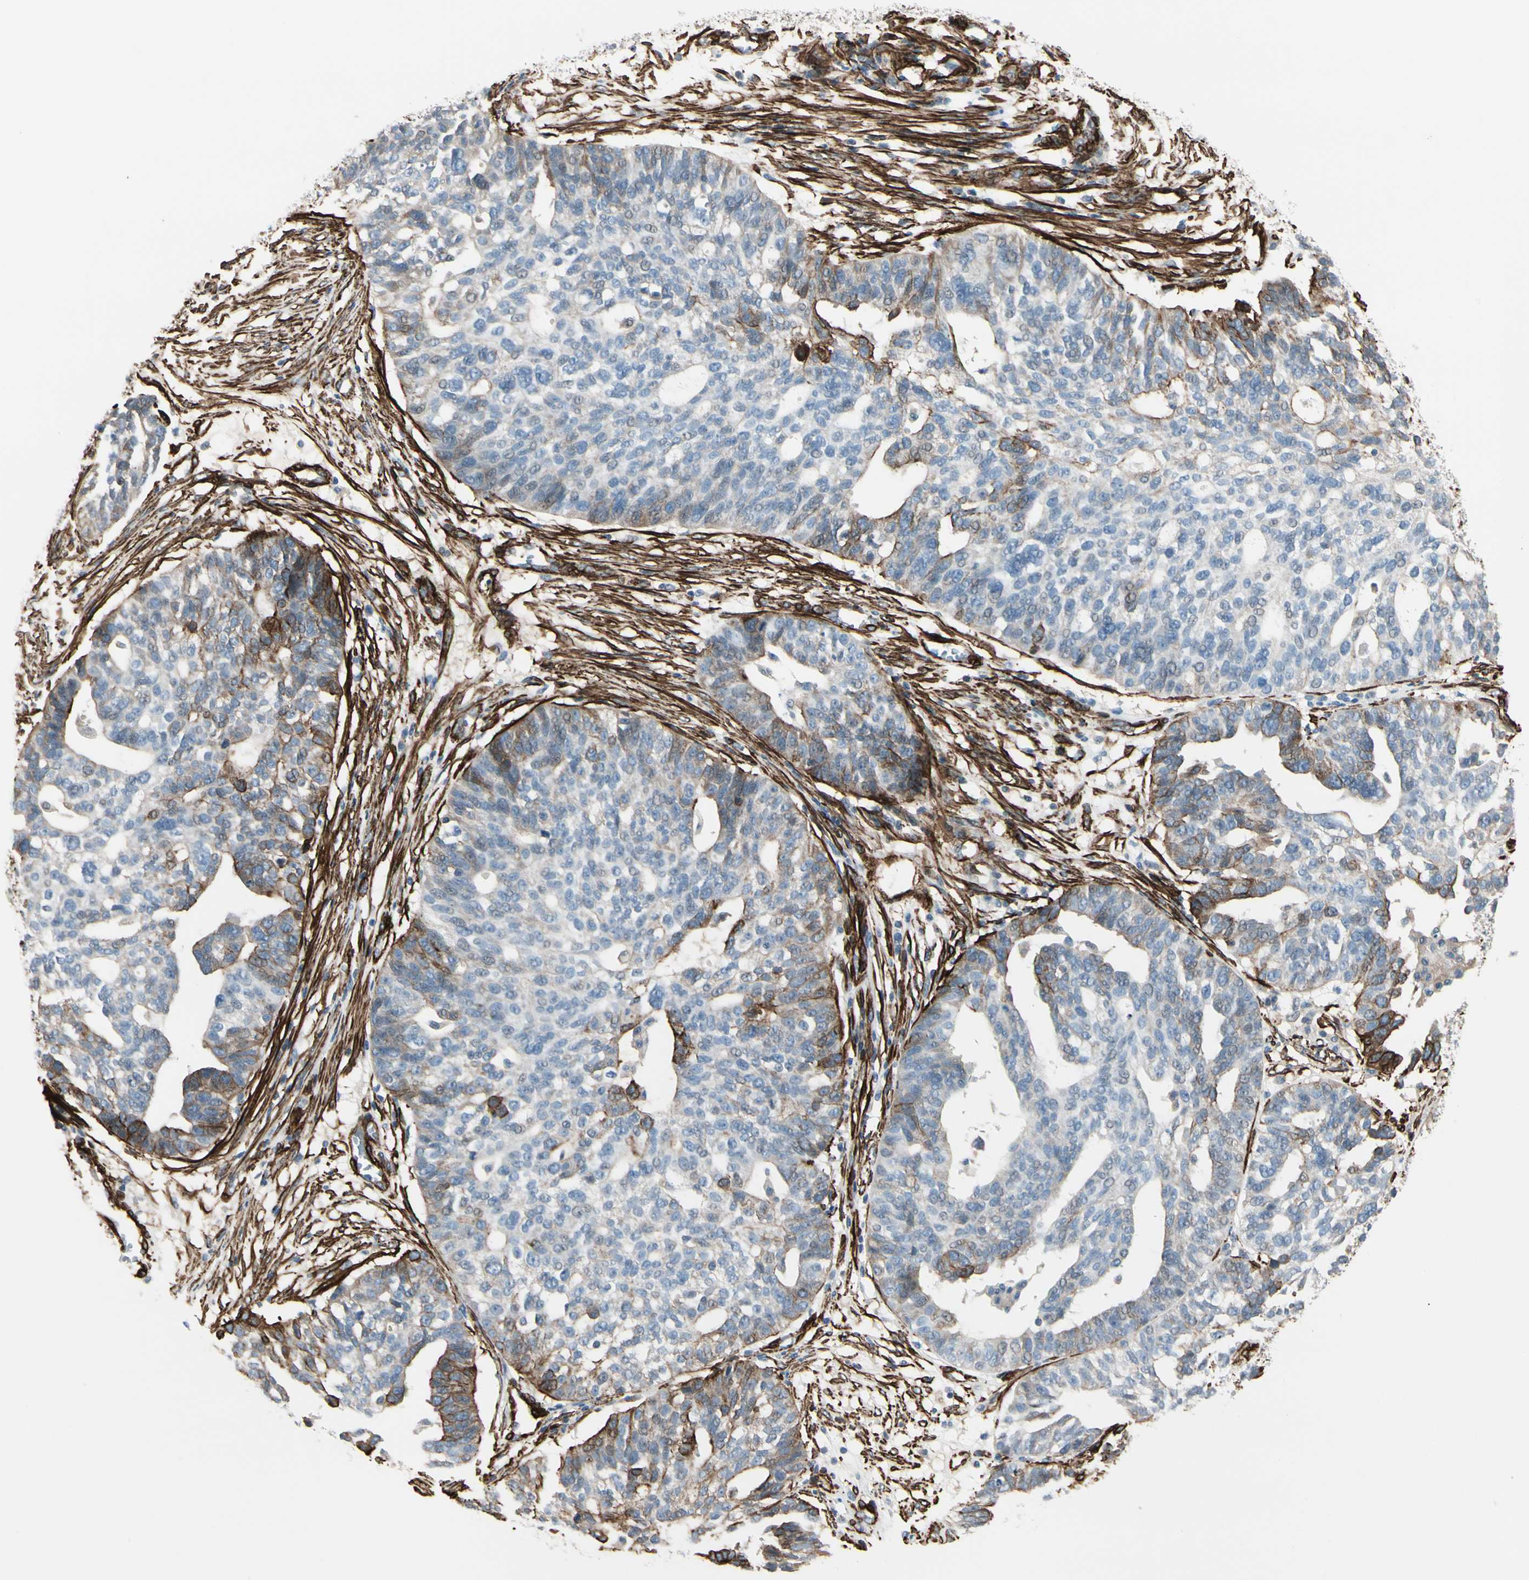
{"staining": {"intensity": "weak", "quantity": "<25%", "location": "cytoplasmic/membranous"}, "tissue": "ovarian cancer", "cell_type": "Tumor cells", "image_type": "cancer", "snomed": [{"axis": "morphology", "description": "Cystadenocarcinoma, serous, NOS"}, {"axis": "topography", "description": "Ovary"}], "caption": "Protein analysis of ovarian cancer shows no significant positivity in tumor cells.", "gene": "CALD1", "patient": {"sex": "female", "age": 59}}